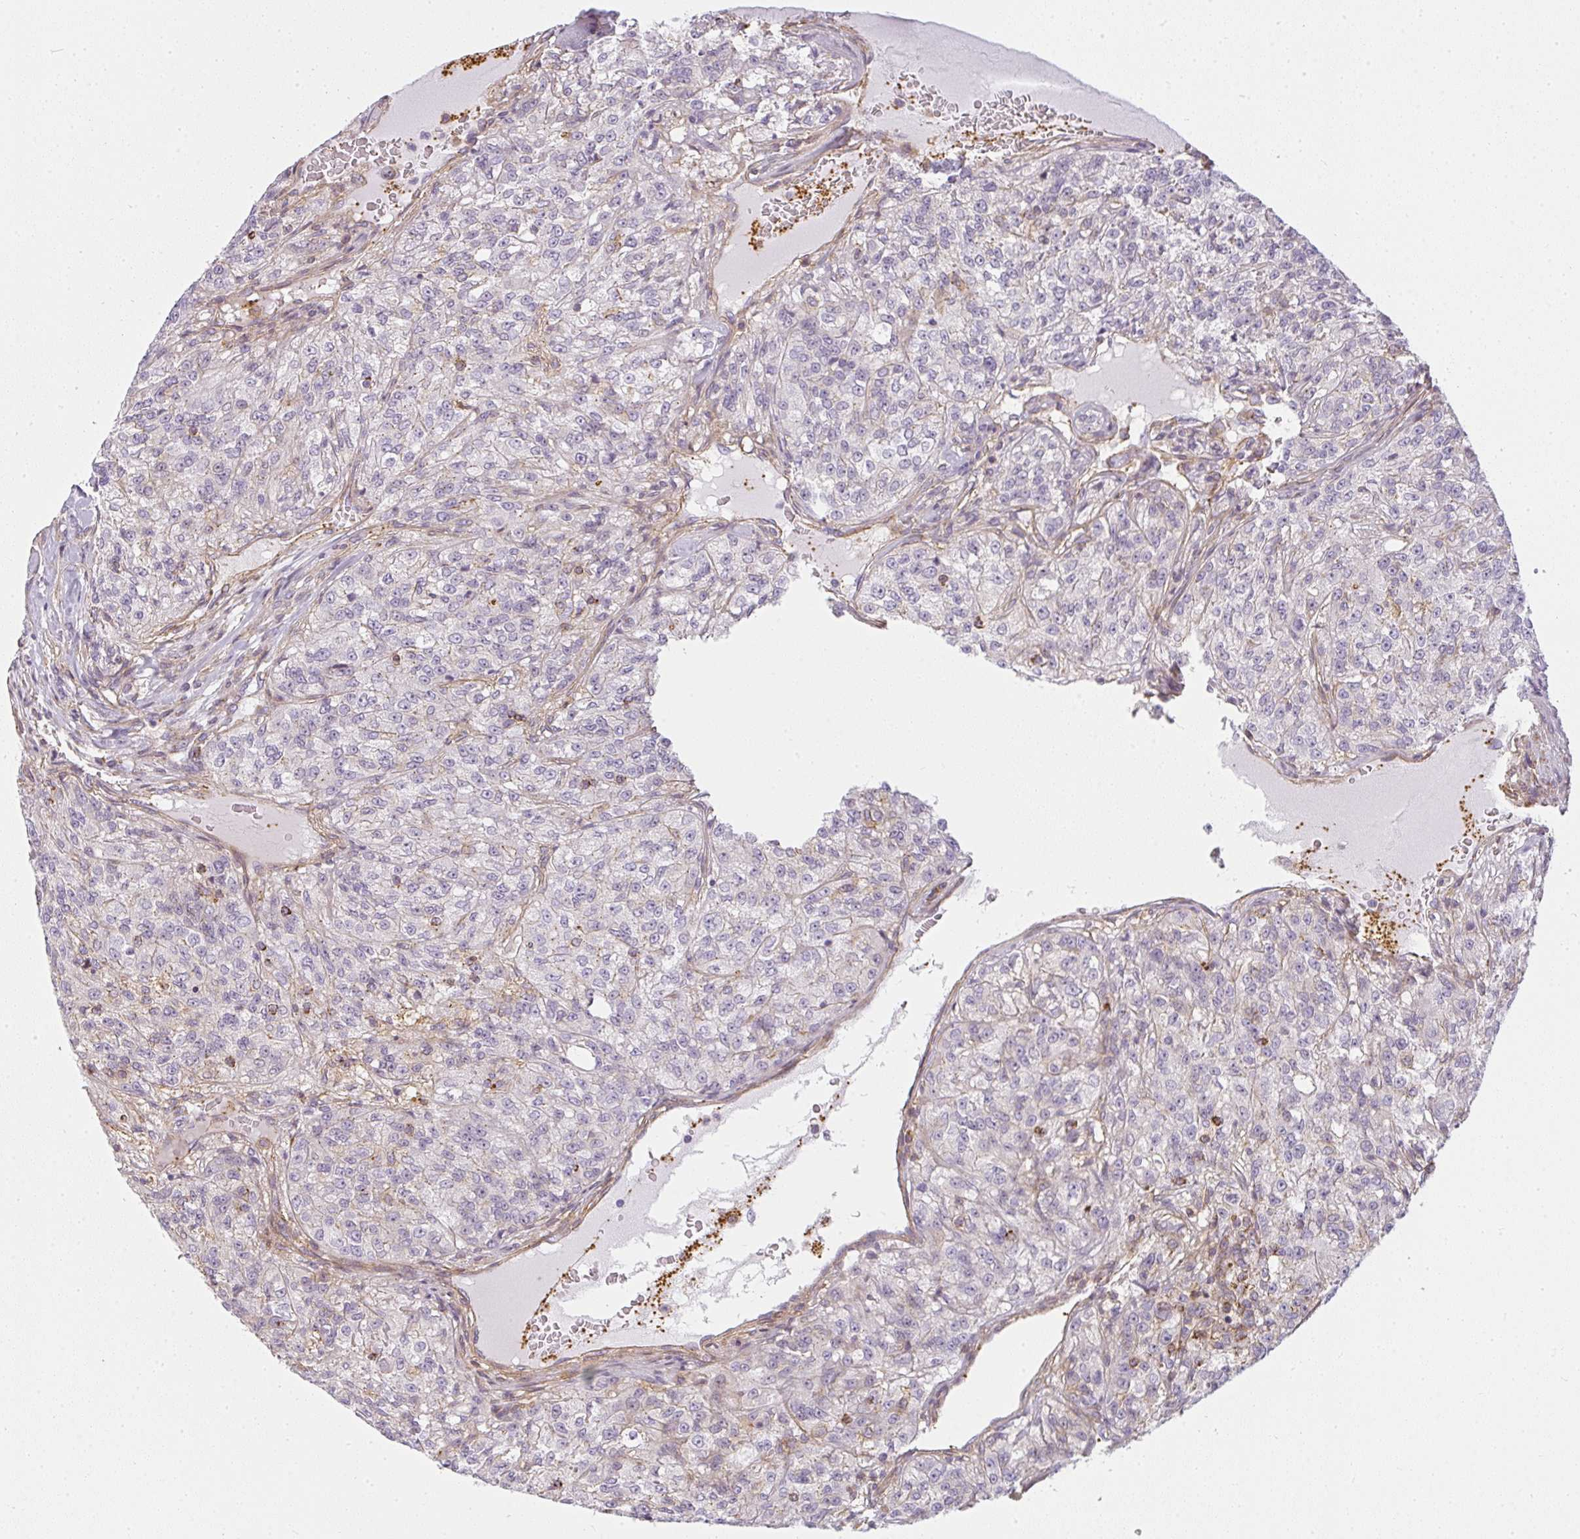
{"staining": {"intensity": "weak", "quantity": "<25%", "location": "cytoplasmic/membranous"}, "tissue": "renal cancer", "cell_type": "Tumor cells", "image_type": "cancer", "snomed": [{"axis": "morphology", "description": "Adenocarcinoma, NOS"}, {"axis": "topography", "description": "Kidney"}], "caption": "This is an immunohistochemistry (IHC) photomicrograph of renal cancer. There is no staining in tumor cells.", "gene": "SULF1", "patient": {"sex": "female", "age": 63}}